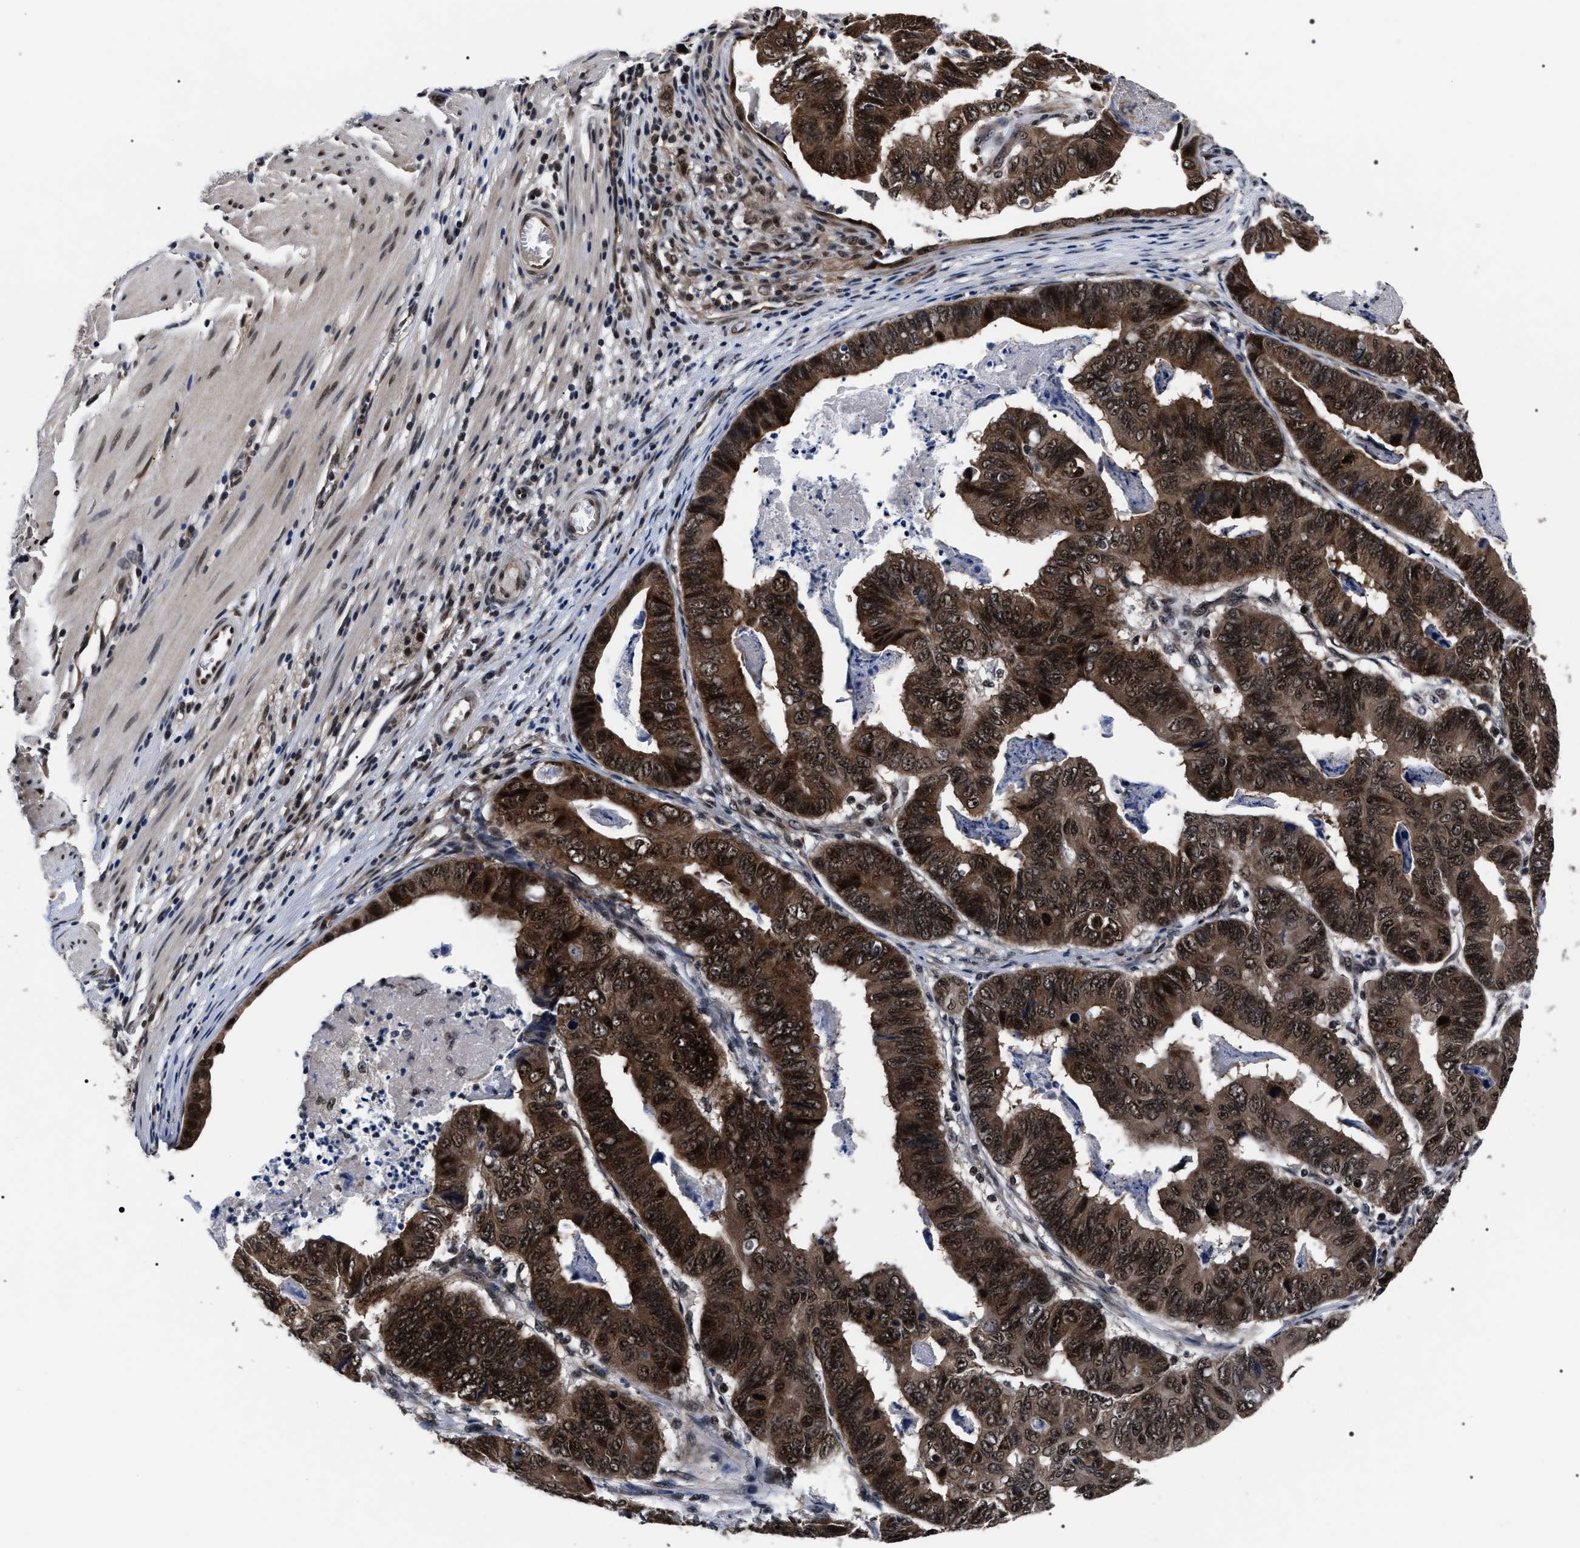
{"staining": {"intensity": "strong", "quantity": ">75%", "location": "cytoplasmic/membranous,nuclear"}, "tissue": "stomach cancer", "cell_type": "Tumor cells", "image_type": "cancer", "snomed": [{"axis": "morphology", "description": "Adenocarcinoma, NOS"}, {"axis": "topography", "description": "Stomach, lower"}], "caption": "Strong cytoplasmic/membranous and nuclear protein staining is identified in approximately >75% of tumor cells in stomach cancer.", "gene": "CSNK2A1", "patient": {"sex": "male", "age": 77}}